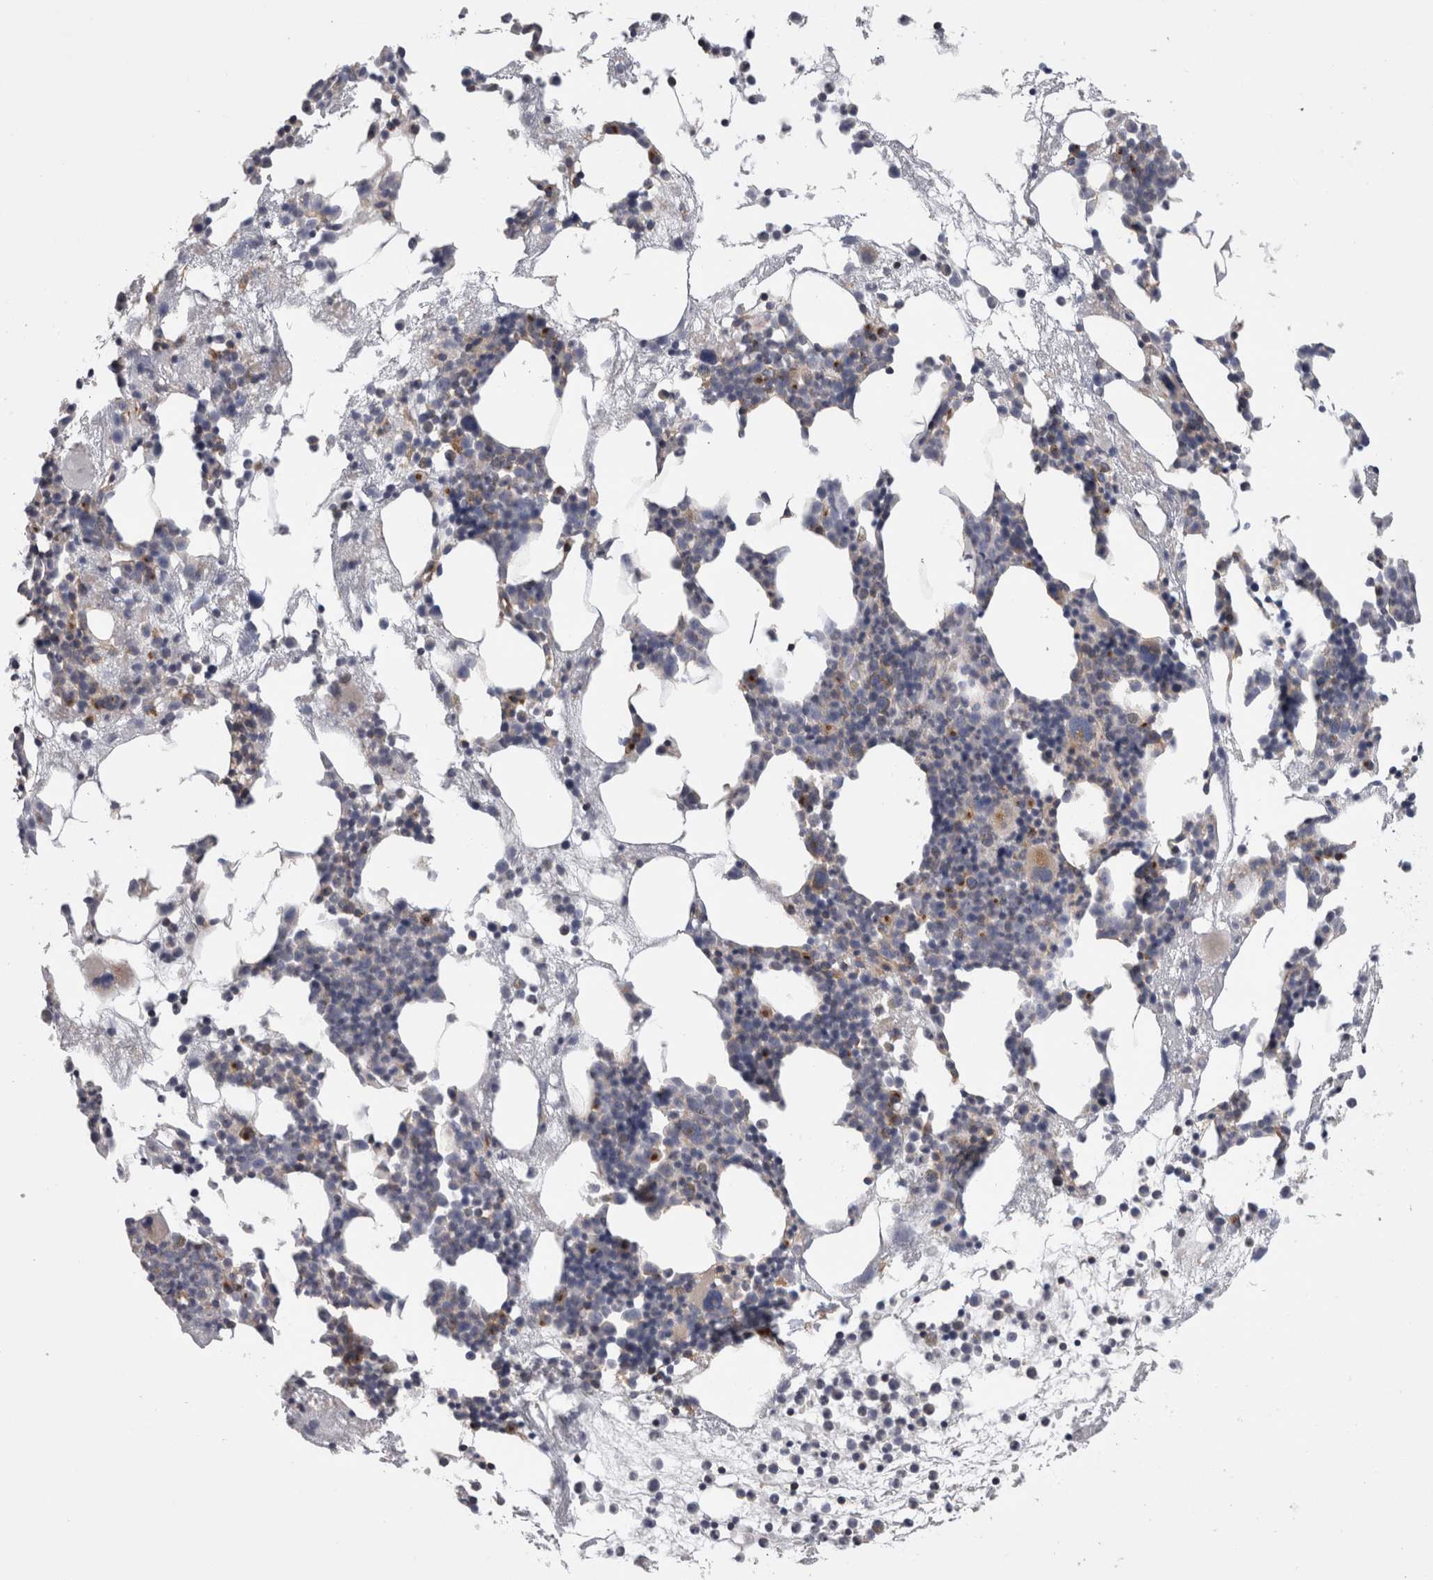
{"staining": {"intensity": "negative", "quantity": "none", "location": "none"}, "tissue": "bone marrow", "cell_type": "Hematopoietic cells", "image_type": "normal", "snomed": [{"axis": "morphology", "description": "Normal tissue, NOS"}, {"axis": "morphology", "description": "Inflammation, NOS"}, {"axis": "topography", "description": "Bone marrow"}], "caption": "The immunohistochemistry histopathology image has no significant positivity in hematopoietic cells of bone marrow. (Brightfield microscopy of DAB immunohistochemistry at high magnification).", "gene": "ATXN3L", "patient": {"sex": "female", "age": 81}}